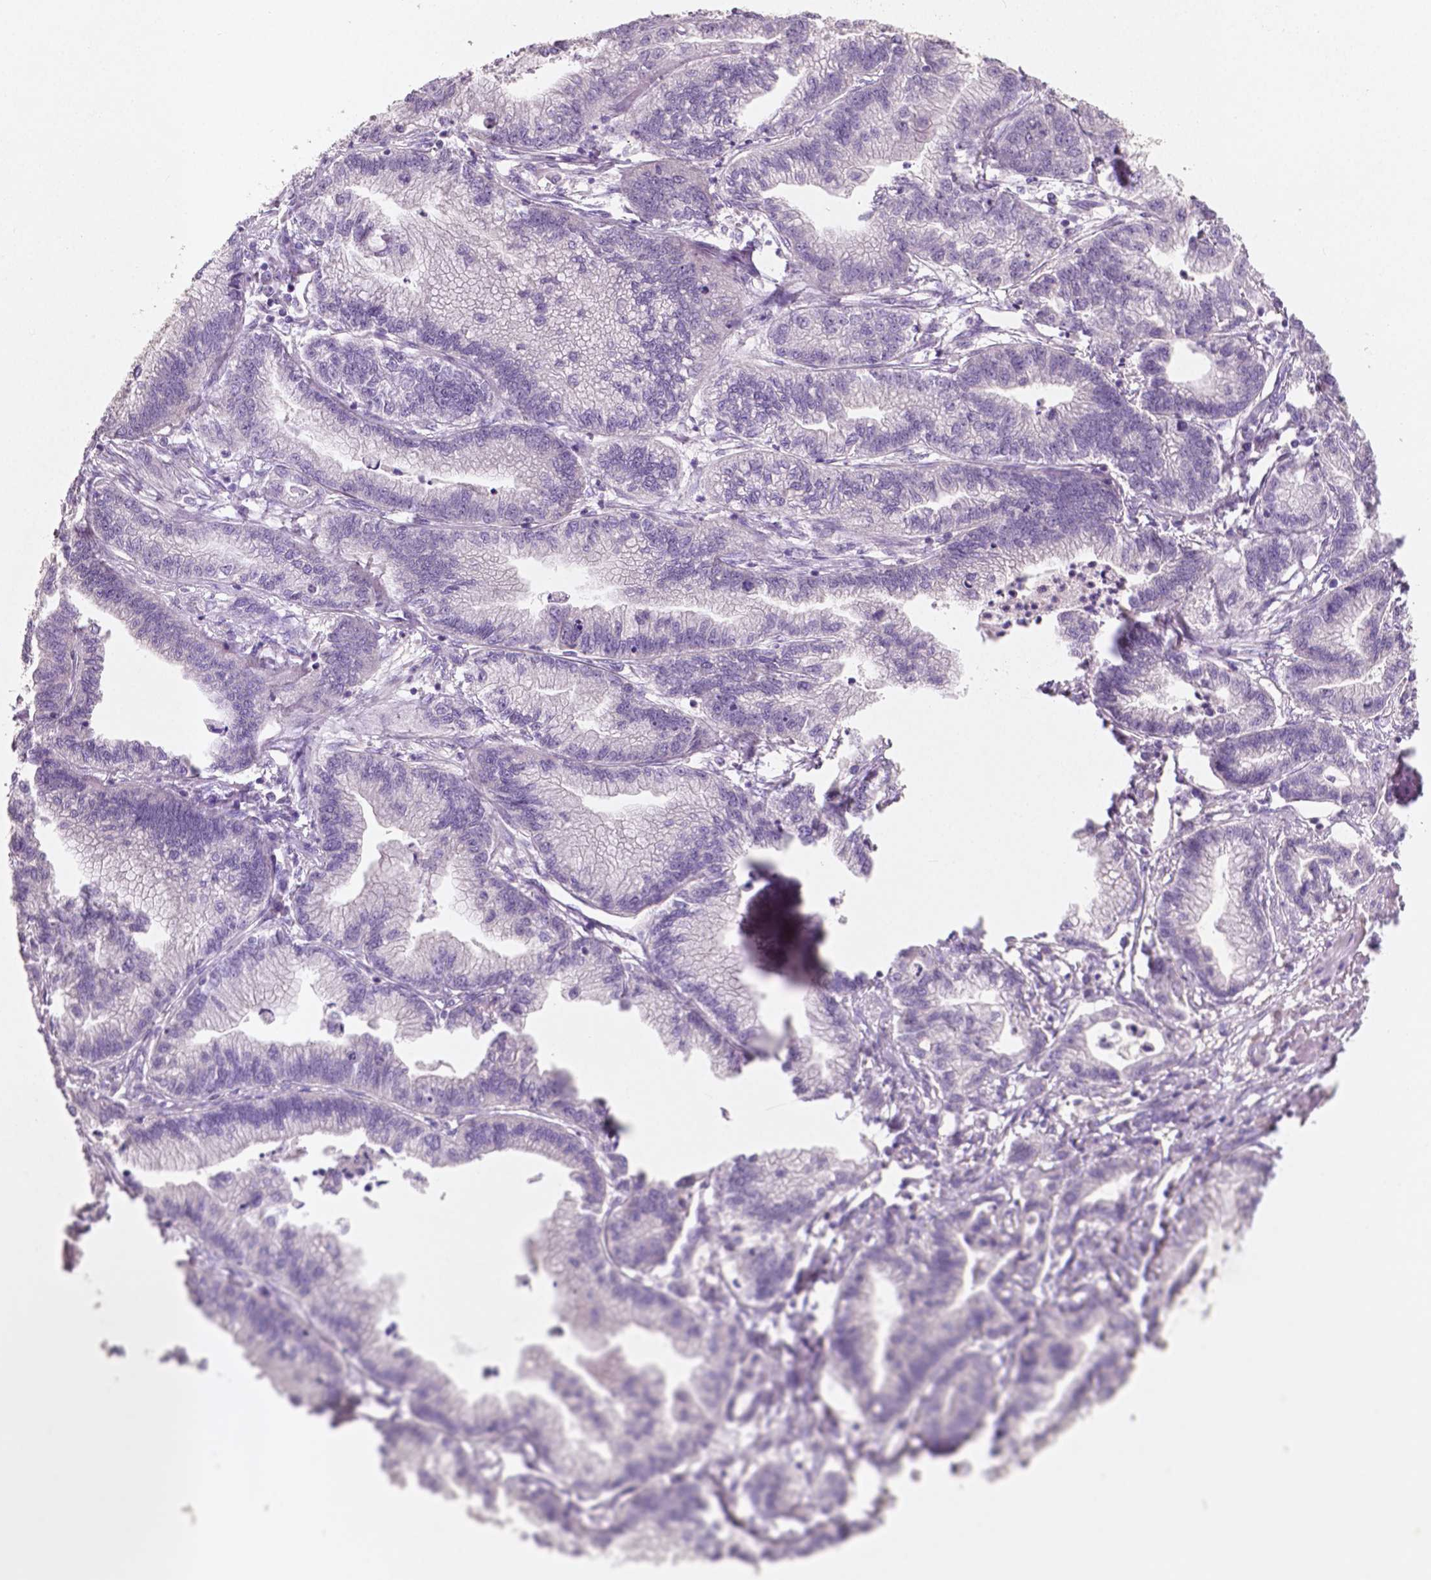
{"staining": {"intensity": "negative", "quantity": "none", "location": "none"}, "tissue": "stomach cancer", "cell_type": "Tumor cells", "image_type": "cancer", "snomed": [{"axis": "morphology", "description": "Adenocarcinoma, NOS"}, {"axis": "topography", "description": "Stomach"}], "caption": "The IHC histopathology image has no significant positivity in tumor cells of stomach adenocarcinoma tissue.", "gene": "LSM14B", "patient": {"sex": "male", "age": 83}}